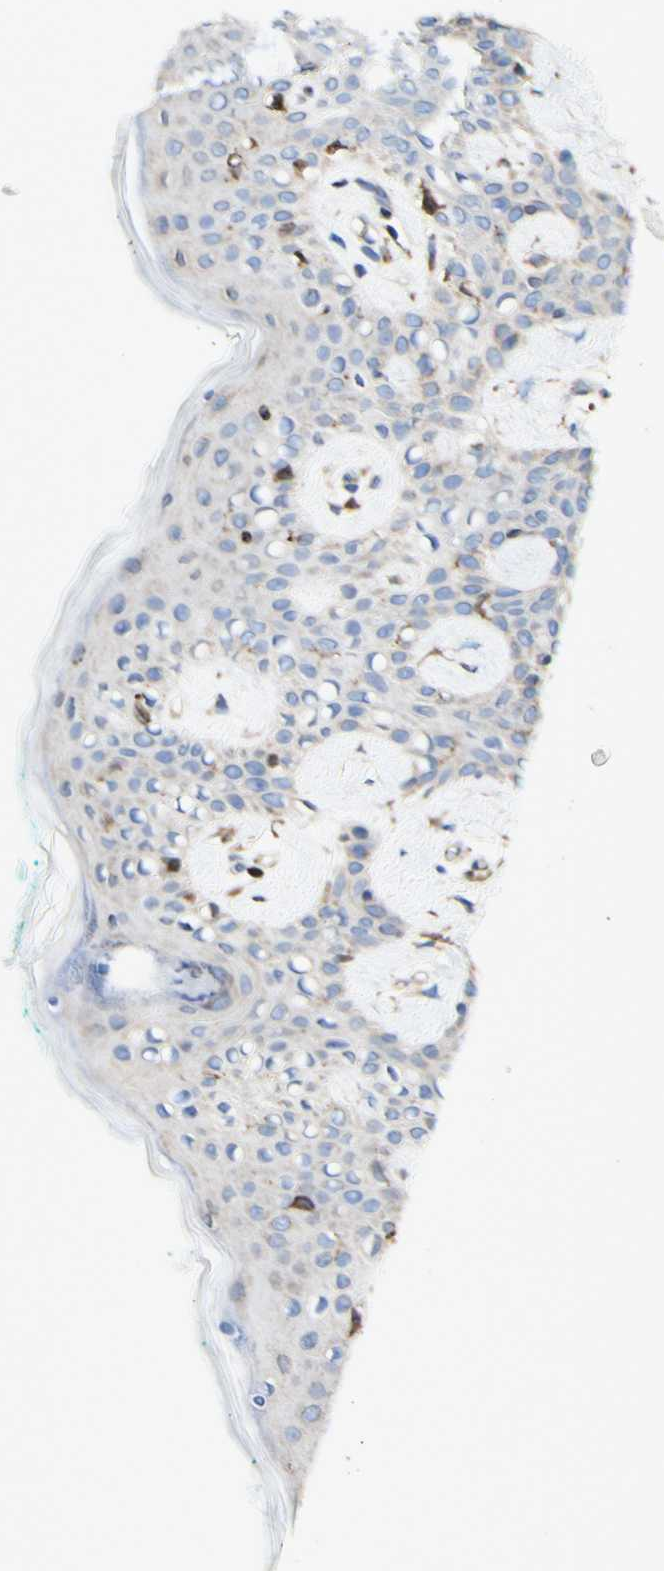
{"staining": {"intensity": "moderate", "quantity": ">75%", "location": "cytoplasmic/membranous"}, "tissue": "skin", "cell_type": "Fibroblasts", "image_type": "normal", "snomed": [{"axis": "morphology", "description": "Normal tissue, NOS"}, {"axis": "topography", "description": "Skin"}], "caption": "Fibroblasts exhibit medium levels of moderate cytoplasmic/membranous staining in approximately >75% of cells in benign skin.", "gene": "DNAJB11", "patient": {"sex": "male", "age": 16}}